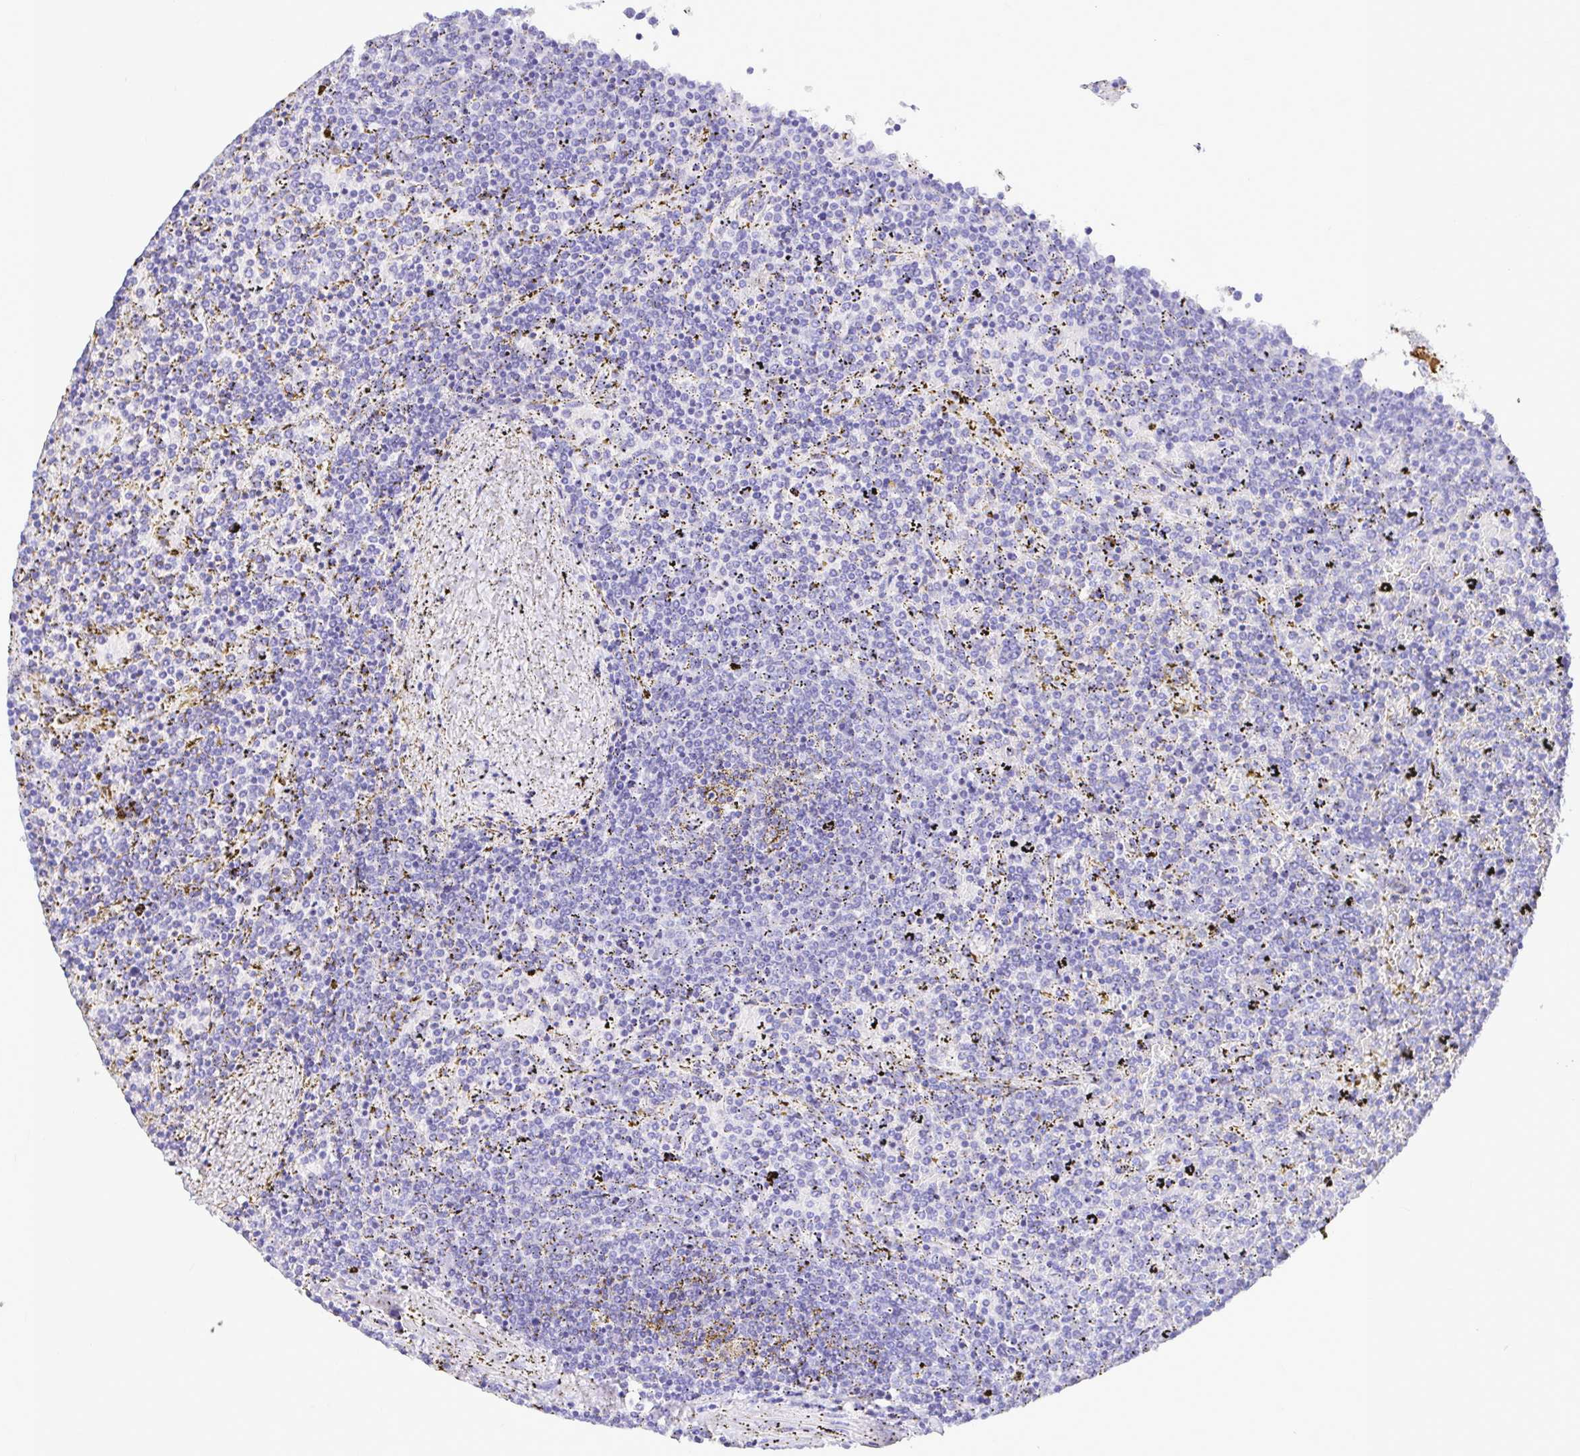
{"staining": {"intensity": "negative", "quantity": "none", "location": "none"}, "tissue": "lymphoma", "cell_type": "Tumor cells", "image_type": "cancer", "snomed": [{"axis": "morphology", "description": "Malignant lymphoma, non-Hodgkin's type, Low grade"}, {"axis": "topography", "description": "Spleen"}], "caption": "The IHC image has no significant positivity in tumor cells of lymphoma tissue.", "gene": "BACE2", "patient": {"sex": "female", "age": 77}}